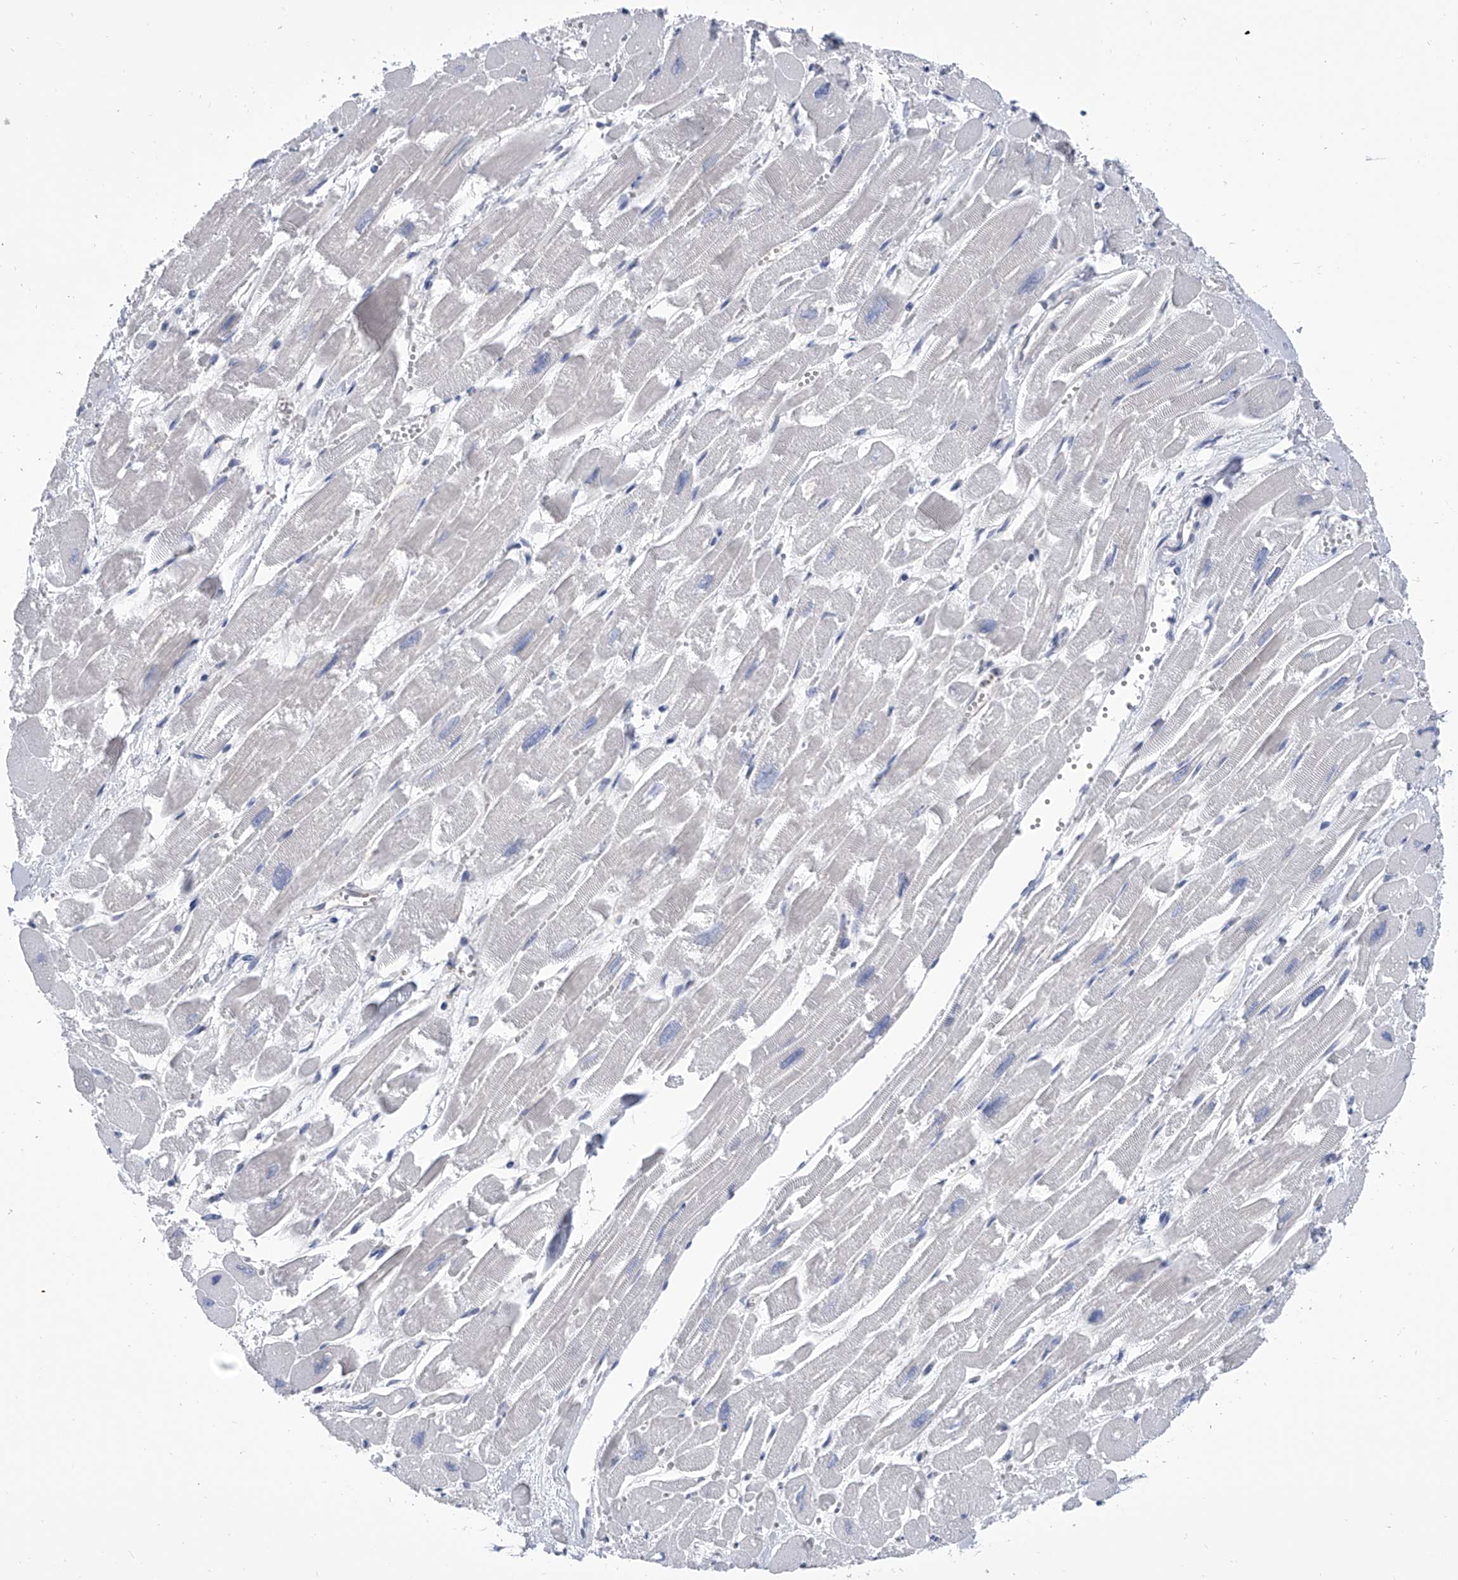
{"staining": {"intensity": "negative", "quantity": "none", "location": "none"}, "tissue": "heart muscle", "cell_type": "Cardiomyocytes", "image_type": "normal", "snomed": [{"axis": "morphology", "description": "Normal tissue, NOS"}, {"axis": "topography", "description": "Heart"}], "caption": "A micrograph of human heart muscle is negative for staining in cardiomyocytes.", "gene": "SERPINB9", "patient": {"sex": "male", "age": 54}}